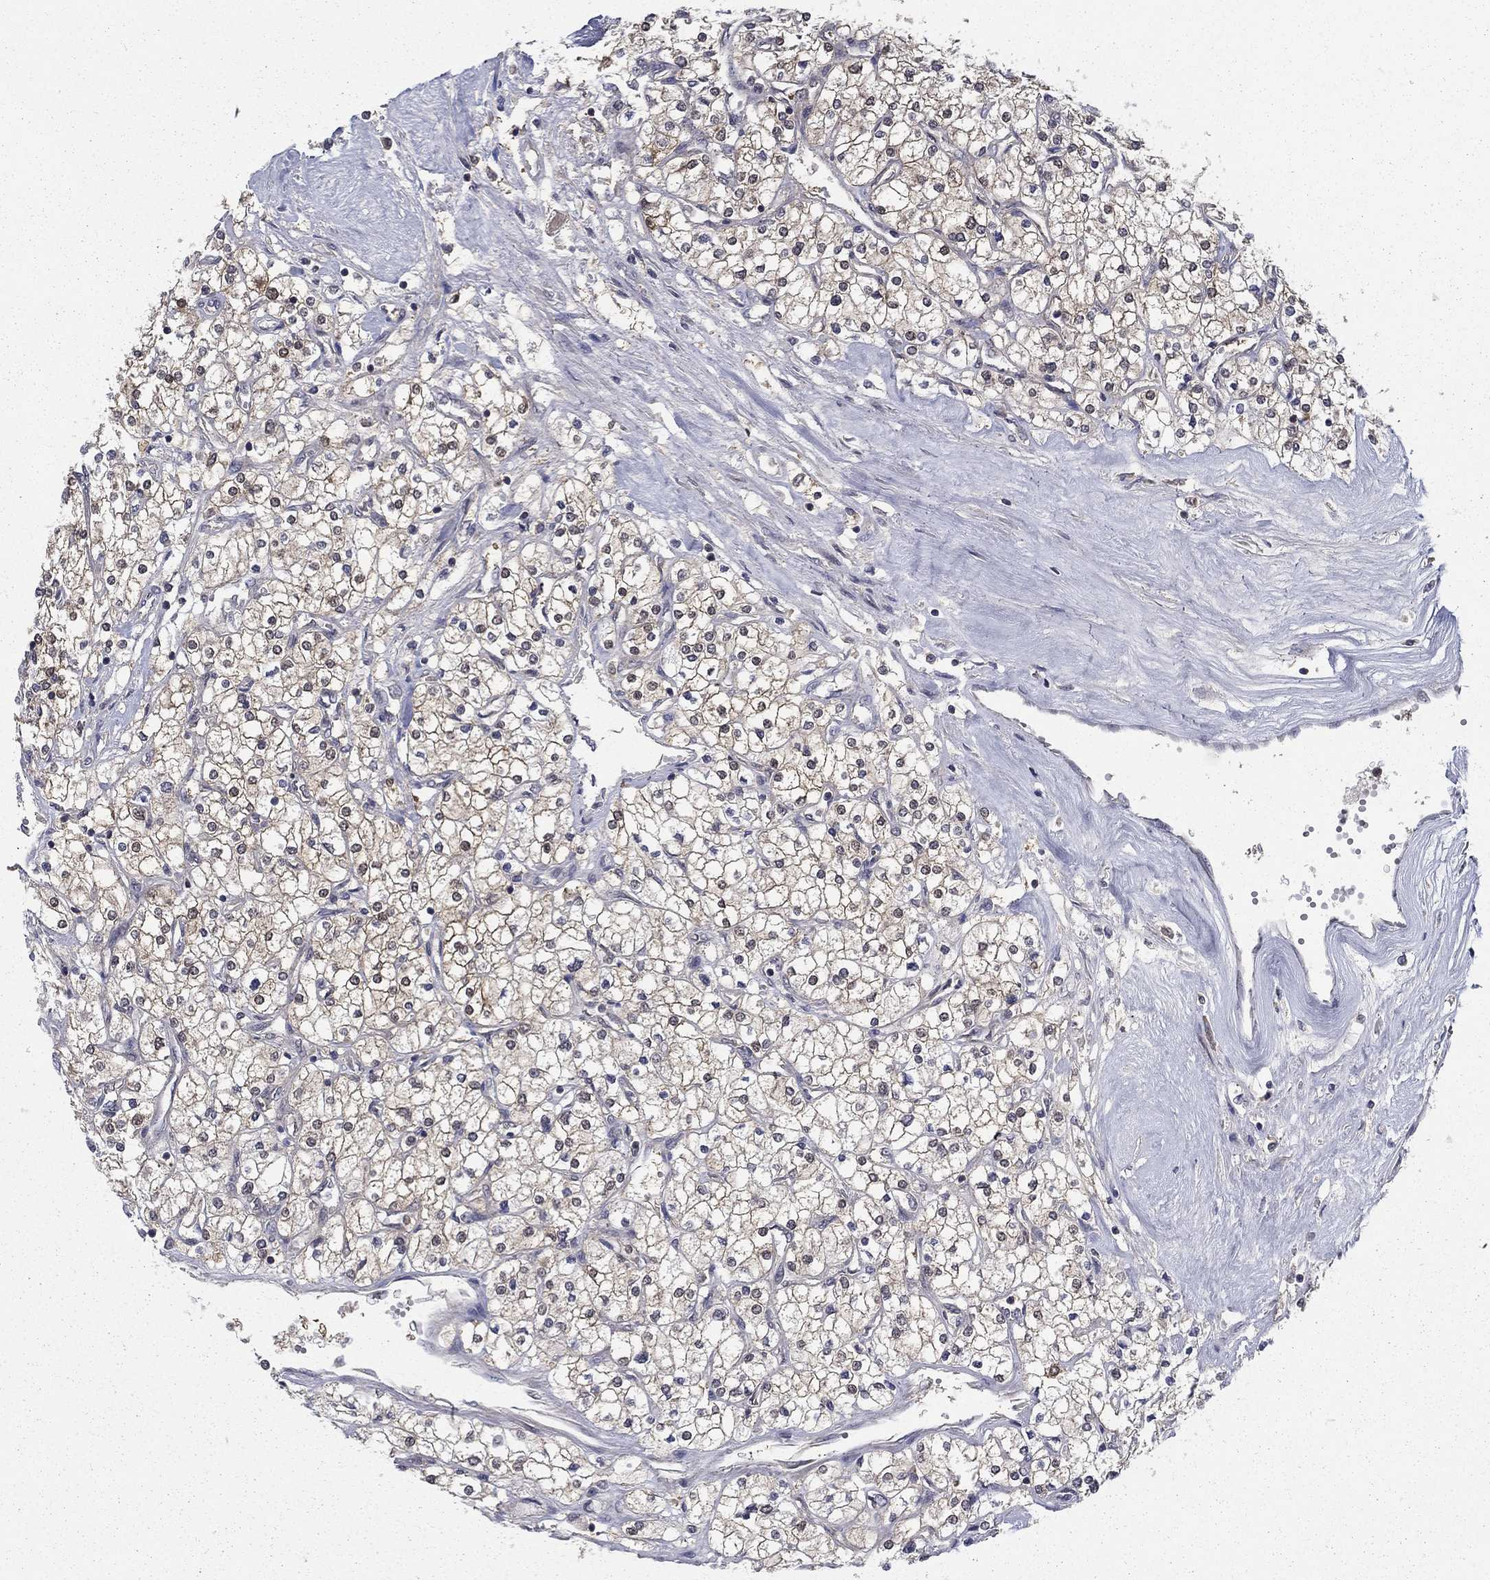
{"staining": {"intensity": "strong", "quantity": "<25%", "location": "cytoplasmic/membranous,nuclear"}, "tissue": "renal cancer", "cell_type": "Tumor cells", "image_type": "cancer", "snomed": [{"axis": "morphology", "description": "Adenocarcinoma, NOS"}, {"axis": "topography", "description": "Kidney"}], "caption": "About <25% of tumor cells in renal cancer show strong cytoplasmic/membranous and nuclear protein staining as visualized by brown immunohistochemical staining.", "gene": "NIT2", "patient": {"sex": "male", "age": 80}}